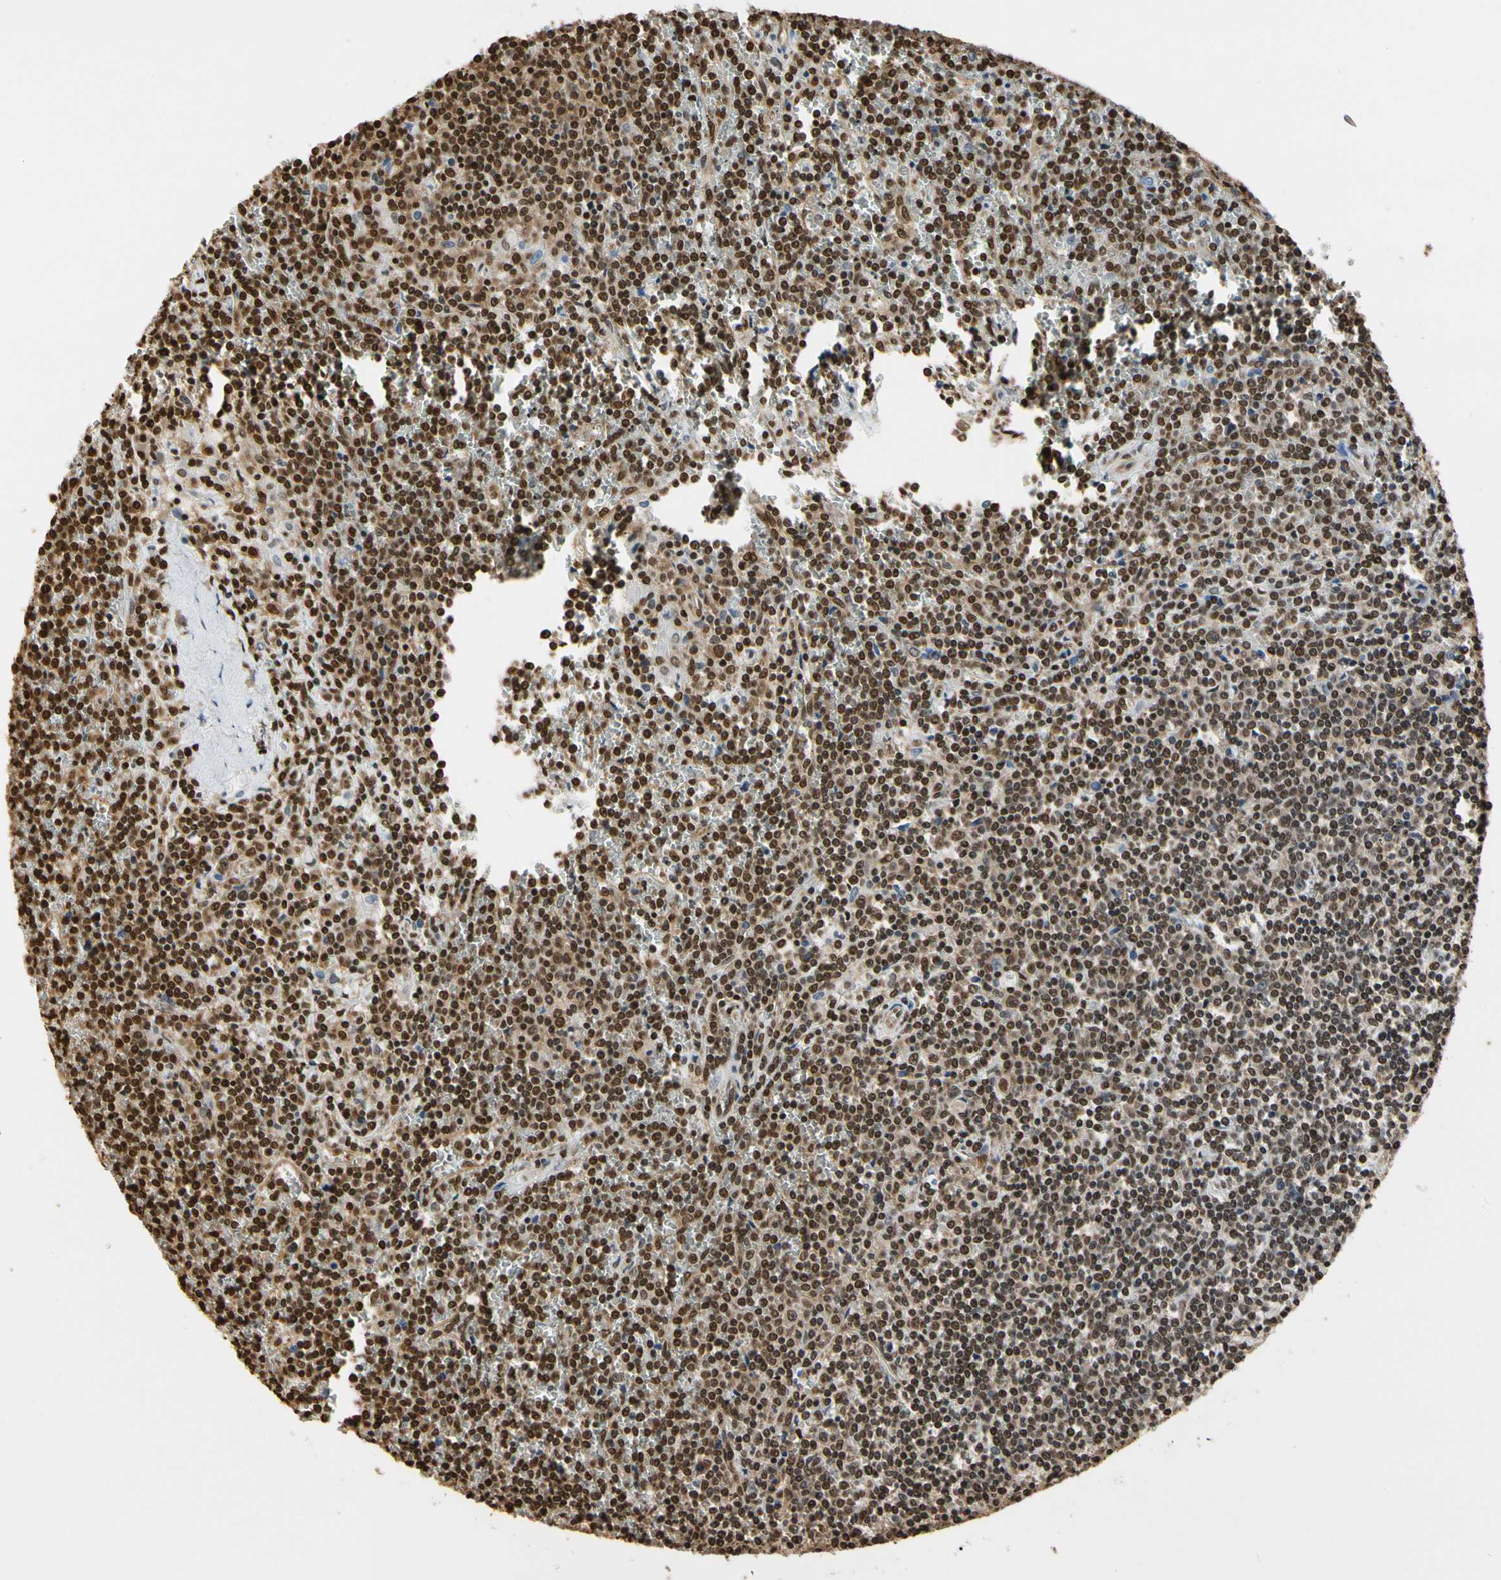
{"staining": {"intensity": "strong", "quantity": ">75%", "location": "nuclear"}, "tissue": "lymphoma", "cell_type": "Tumor cells", "image_type": "cancer", "snomed": [{"axis": "morphology", "description": "Malignant lymphoma, non-Hodgkin's type, Low grade"}, {"axis": "topography", "description": "Lymph node"}], "caption": "Lymphoma stained with a protein marker demonstrates strong staining in tumor cells.", "gene": "HNRNPK", "patient": {"sex": "male", "age": 70}}